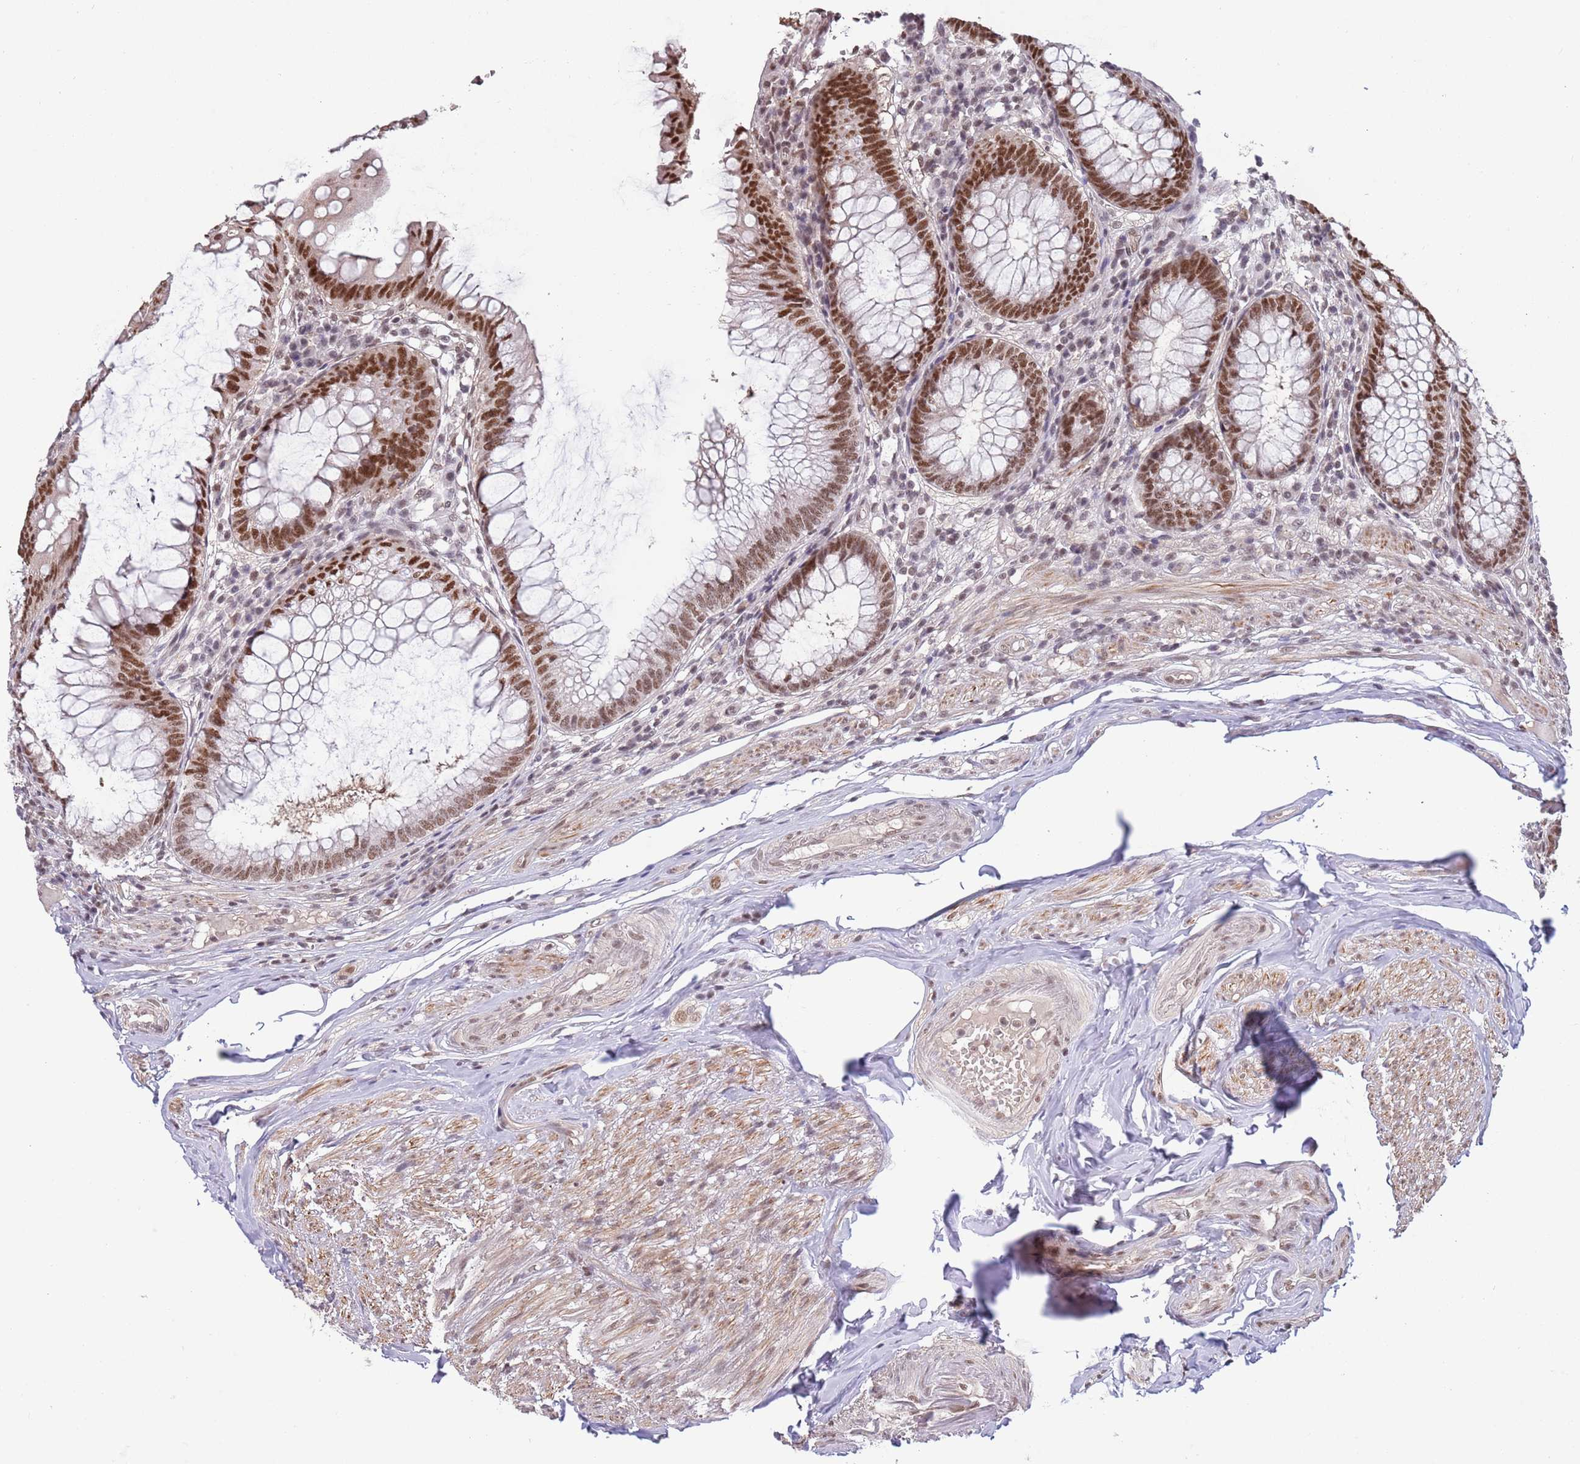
{"staining": {"intensity": "strong", "quantity": ">75%", "location": "nuclear"}, "tissue": "appendix", "cell_type": "Glandular cells", "image_type": "normal", "snomed": [{"axis": "morphology", "description": "Normal tissue, NOS"}, {"axis": "topography", "description": "Appendix"}], "caption": "A histopathology image showing strong nuclear staining in approximately >75% of glandular cells in unremarkable appendix, as visualized by brown immunohistochemical staining.", "gene": "ZBTB7A", "patient": {"sex": "male", "age": 83}}